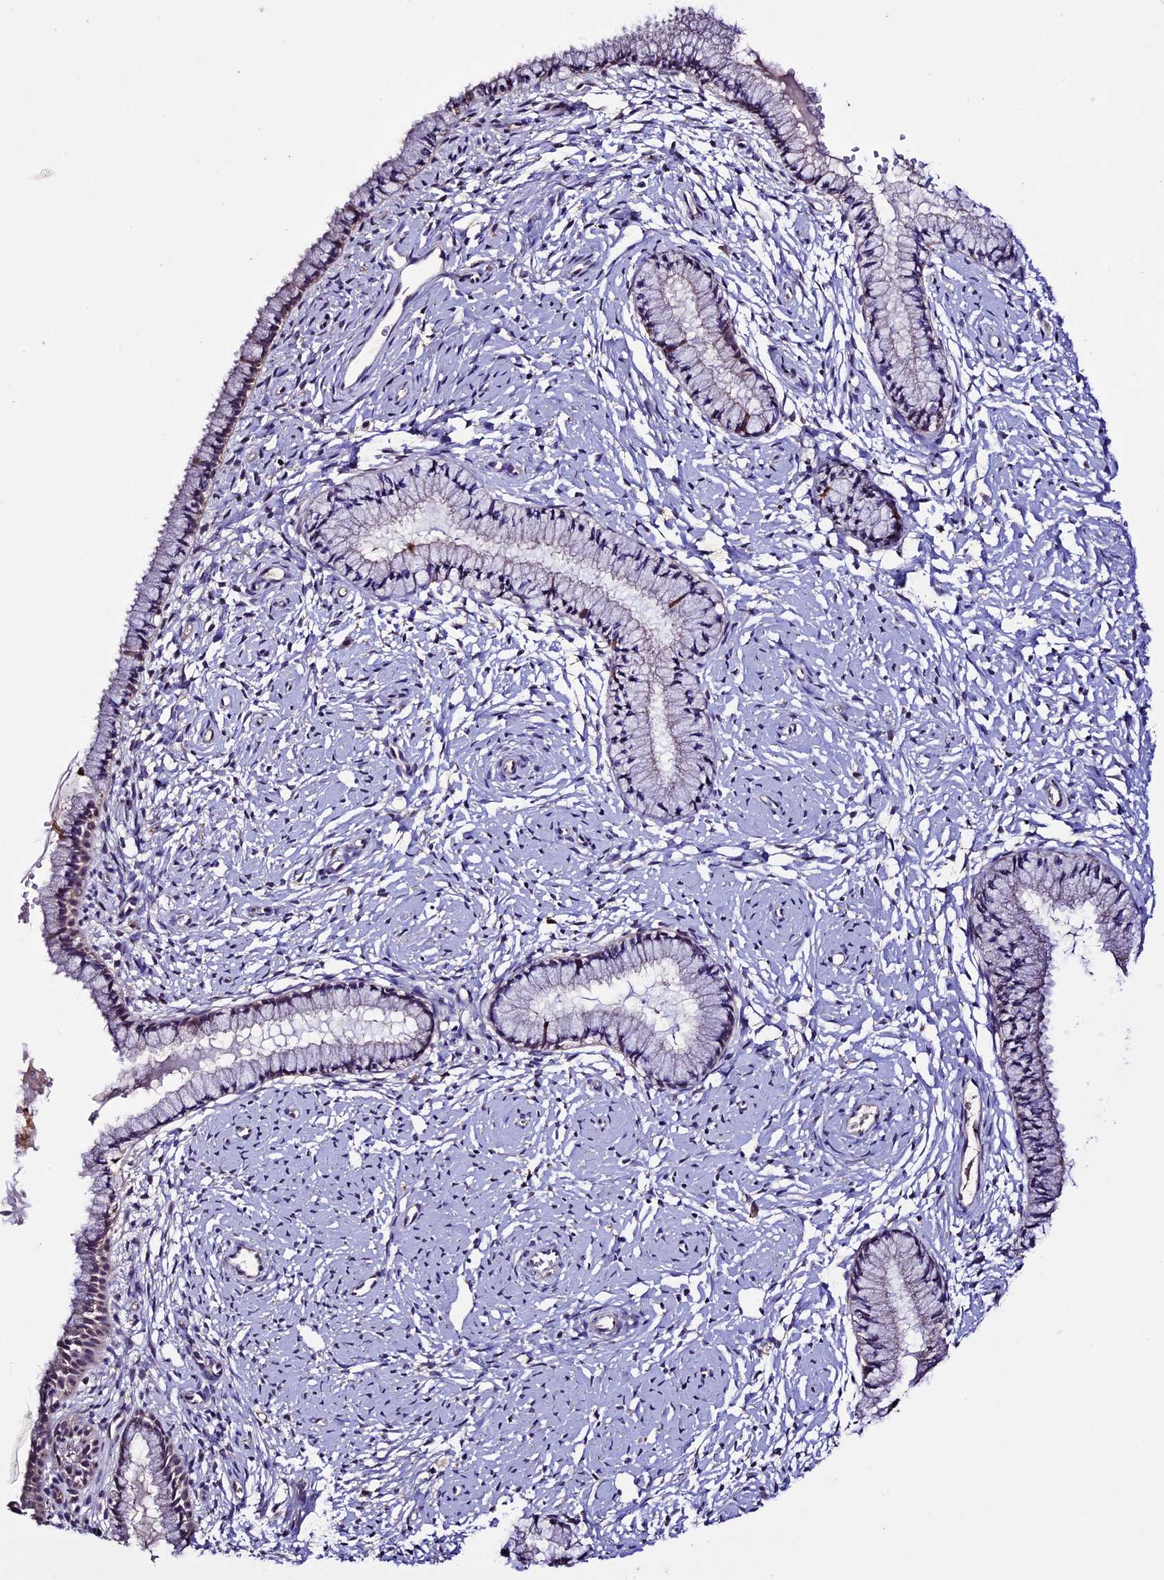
{"staining": {"intensity": "negative", "quantity": "none", "location": "none"}, "tissue": "cervix", "cell_type": "Glandular cells", "image_type": "normal", "snomed": [{"axis": "morphology", "description": "Normal tissue, NOS"}, {"axis": "topography", "description": "Cervix"}], "caption": "IHC image of benign cervix: human cervix stained with DAB (3,3'-diaminobenzidine) shows no significant protein staining in glandular cells. (Brightfield microscopy of DAB immunohistochemistry at high magnification).", "gene": "DIS3L", "patient": {"sex": "female", "age": 33}}